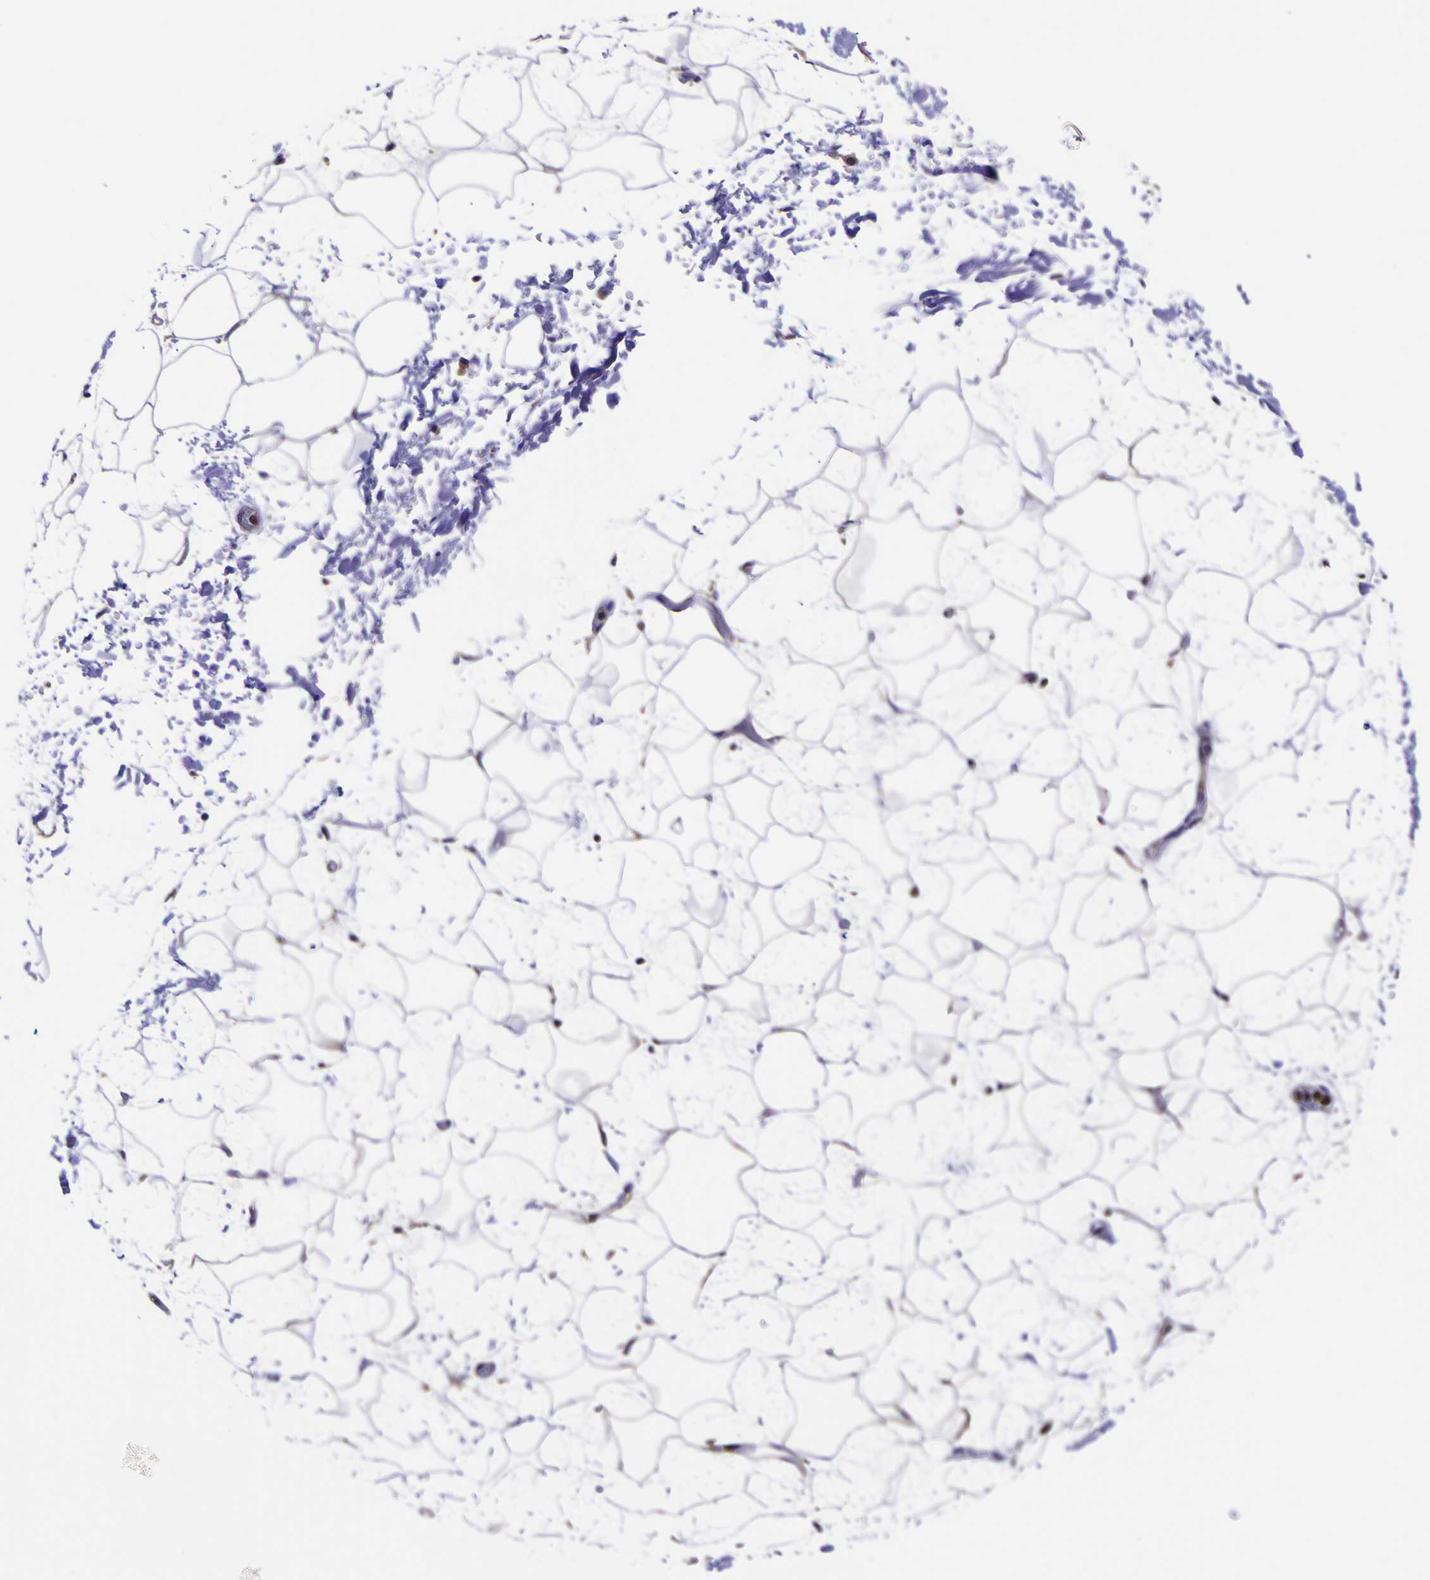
{"staining": {"intensity": "negative", "quantity": "none", "location": "none"}, "tissue": "adipose tissue", "cell_type": "Adipocytes", "image_type": "normal", "snomed": [{"axis": "morphology", "description": "Normal tissue, NOS"}, {"axis": "topography", "description": "Soft tissue"}], "caption": "This is a micrograph of immunohistochemistry staining of normal adipose tissue, which shows no expression in adipocytes.", "gene": "MAPK14", "patient": {"sex": "male", "age": 72}}